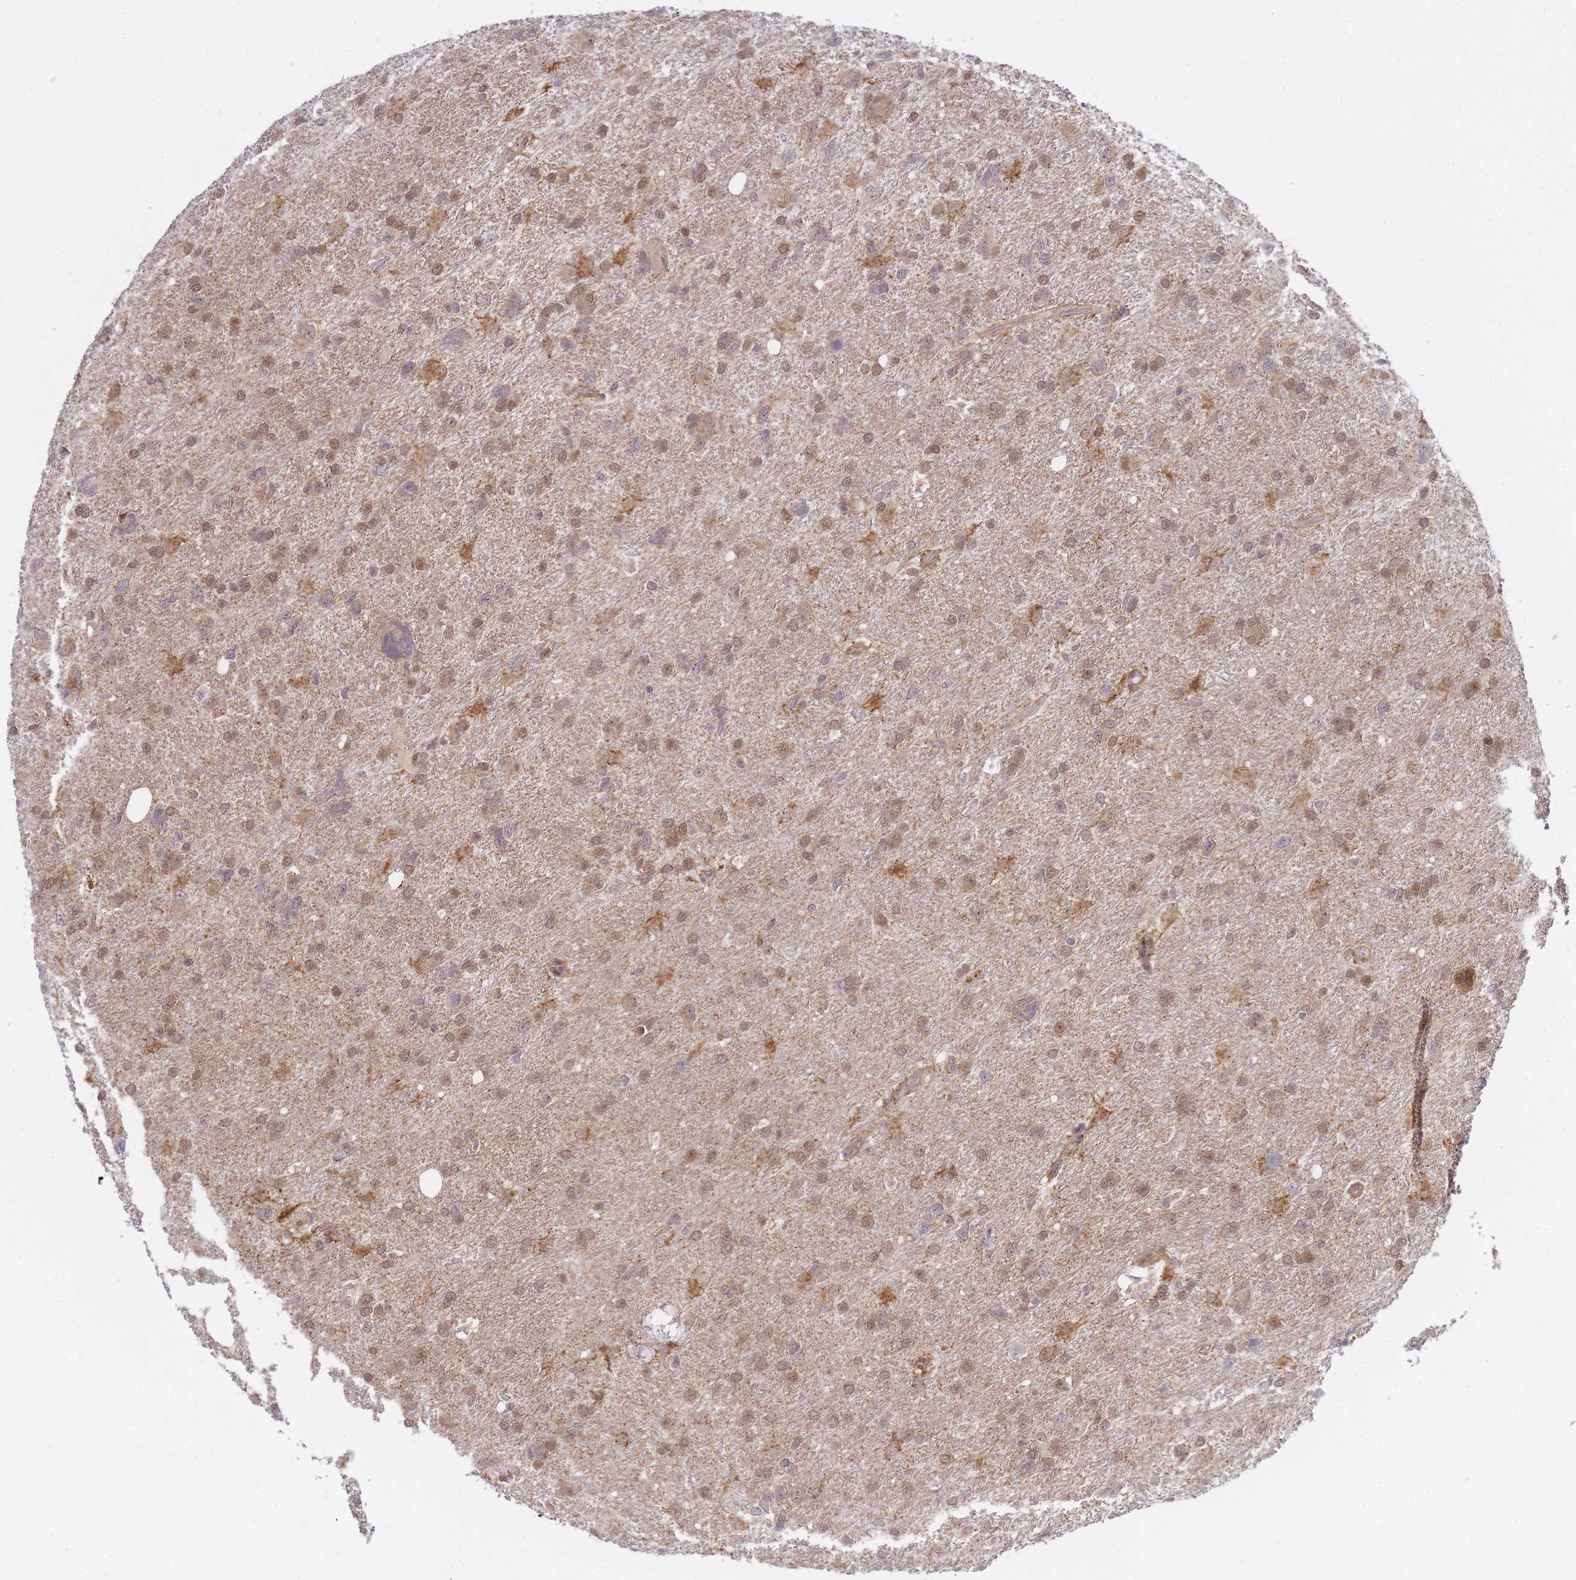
{"staining": {"intensity": "weak", "quantity": "25%-75%", "location": "cytoplasmic/membranous,nuclear"}, "tissue": "glioma", "cell_type": "Tumor cells", "image_type": "cancer", "snomed": [{"axis": "morphology", "description": "Glioma, malignant, High grade"}, {"axis": "topography", "description": "Brain"}], "caption": "The photomicrograph shows immunohistochemical staining of malignant glioma (high-grade). There is weak cytoplasmic/membranous and nuclear positivity is appreciated in about 25%-75% of tumor cells.", "gene": "NSFL1C", "patient": {"sex": "male", "age": 61}}